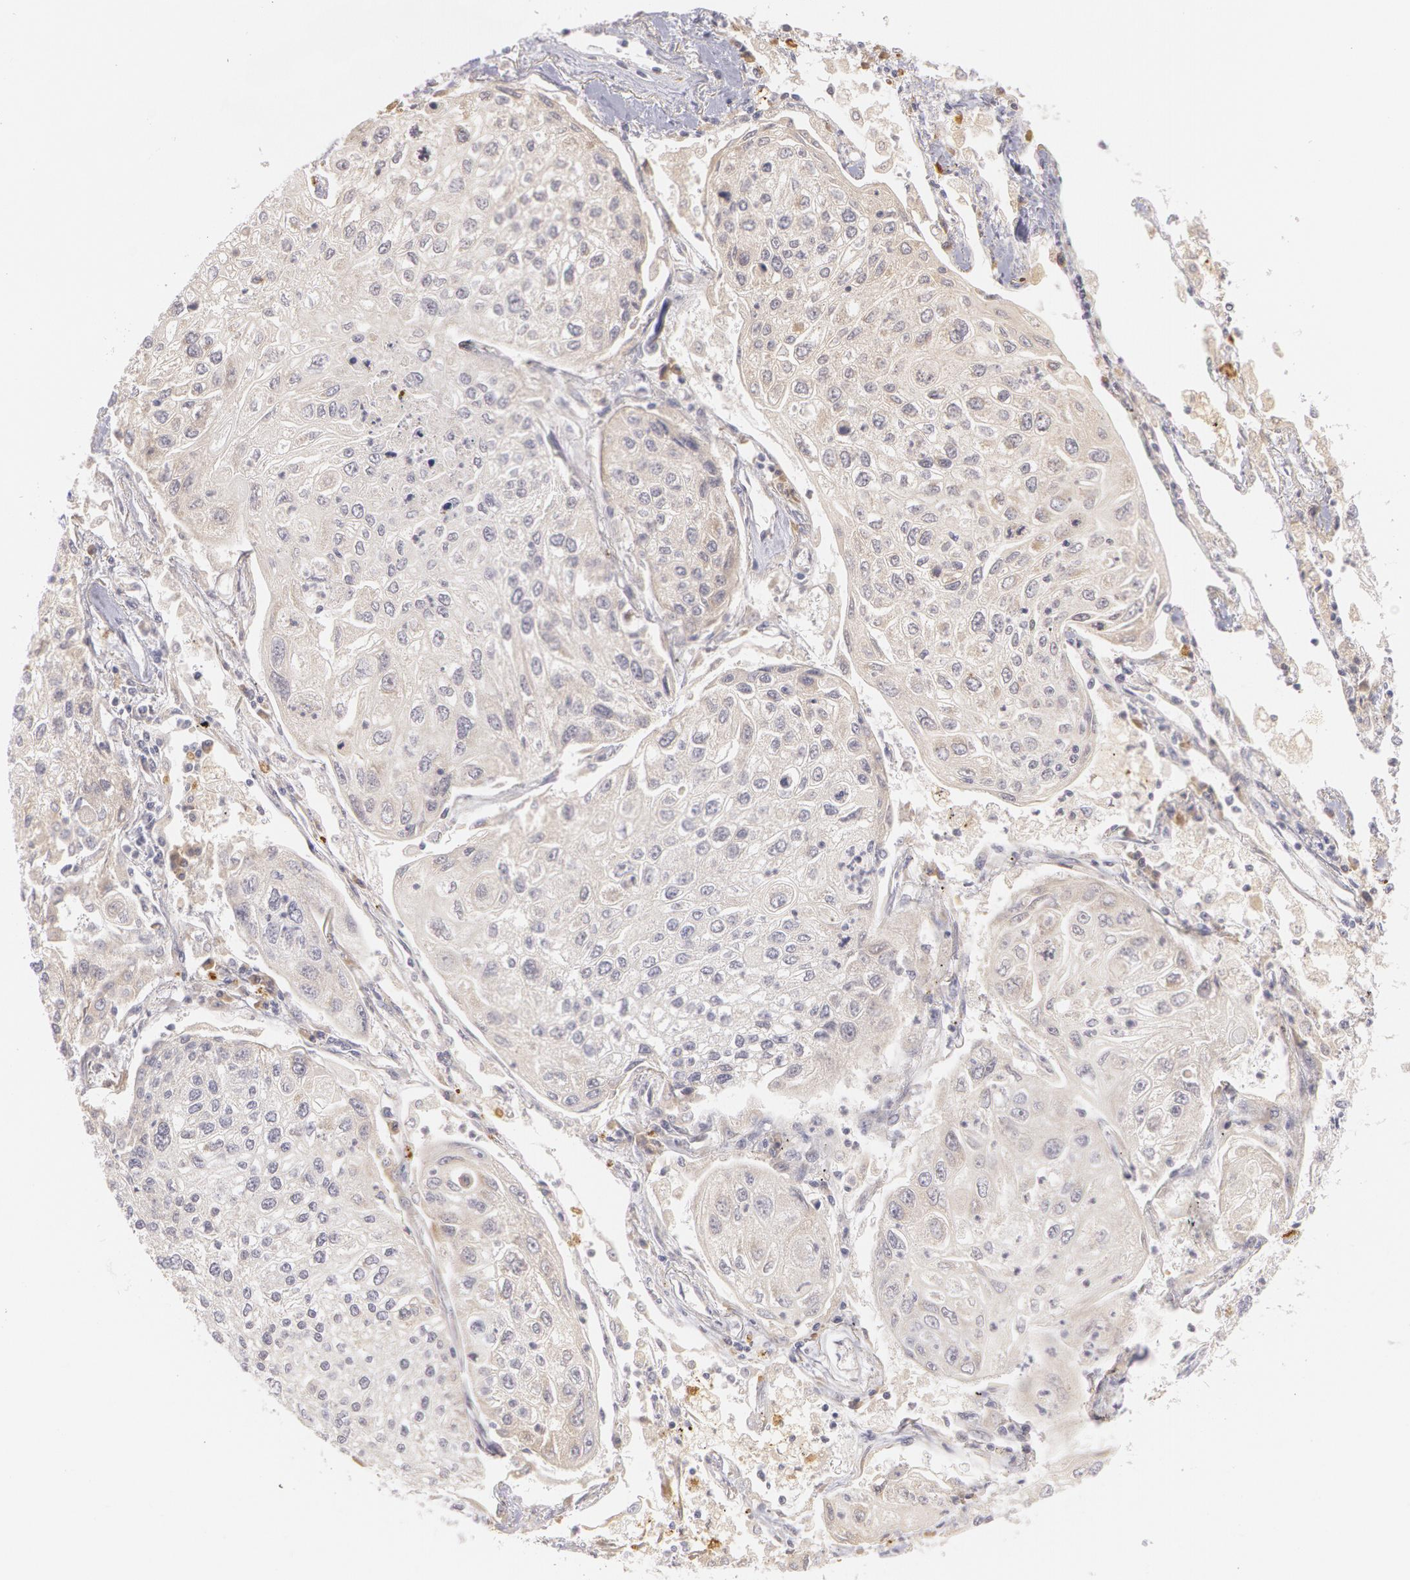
{"staining": {"intensity": "negative", "quantity": "none", "location": "none"}, "tissue": "lung cancer", "cell_type": "Tumor cells", "image_type": "cancer", "snomed": [{"axis": "morphology", "description": "Squamous cell carcinoma, NOS"}, {"axis": "topography", "description": "Lung"}], "caption": "This is an immunohistochemistry (IHC) image of human squamous cell carcinoma (lung). There is no staining in tumor cells.", "gene": "LBP", "patient": {"sex": "male", "age": 75}}